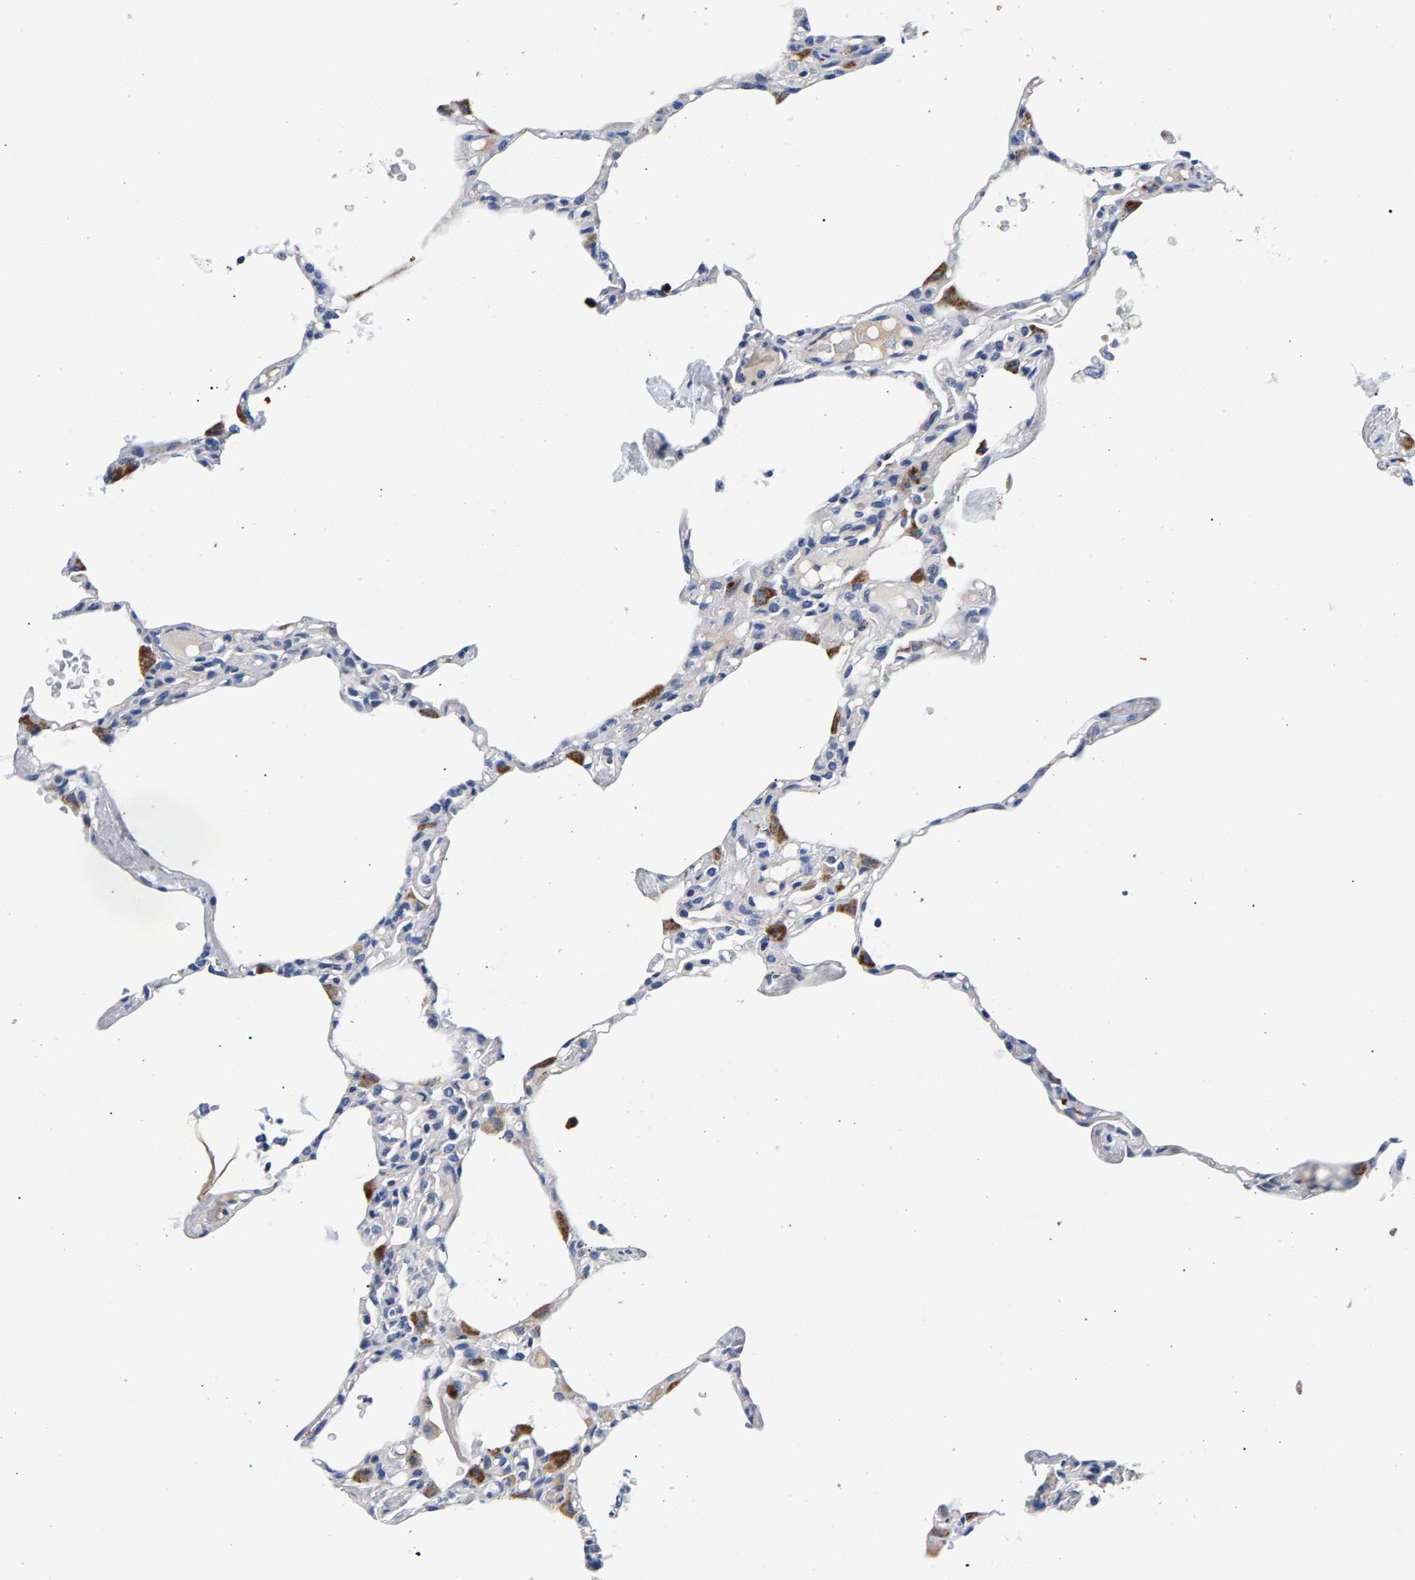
{"staining": {"intensity": "negative", "quantity": "none", "location": "none"}, "tissue": "lung", "cell_type": "Alveolar cells", "image_type": "normal", "snomed": [{"axis": "morphology", "description": "Normal tissue, NOS"}, {"axis": "topography", "description": "Lung"}], "caption": "Image shows no protein positivity in alveolar cells of benign lung. (DAB IHC with hematoxylin counter stain).", "gene": "P2RY4", "patient": {"sex": "female", "age": 49}}